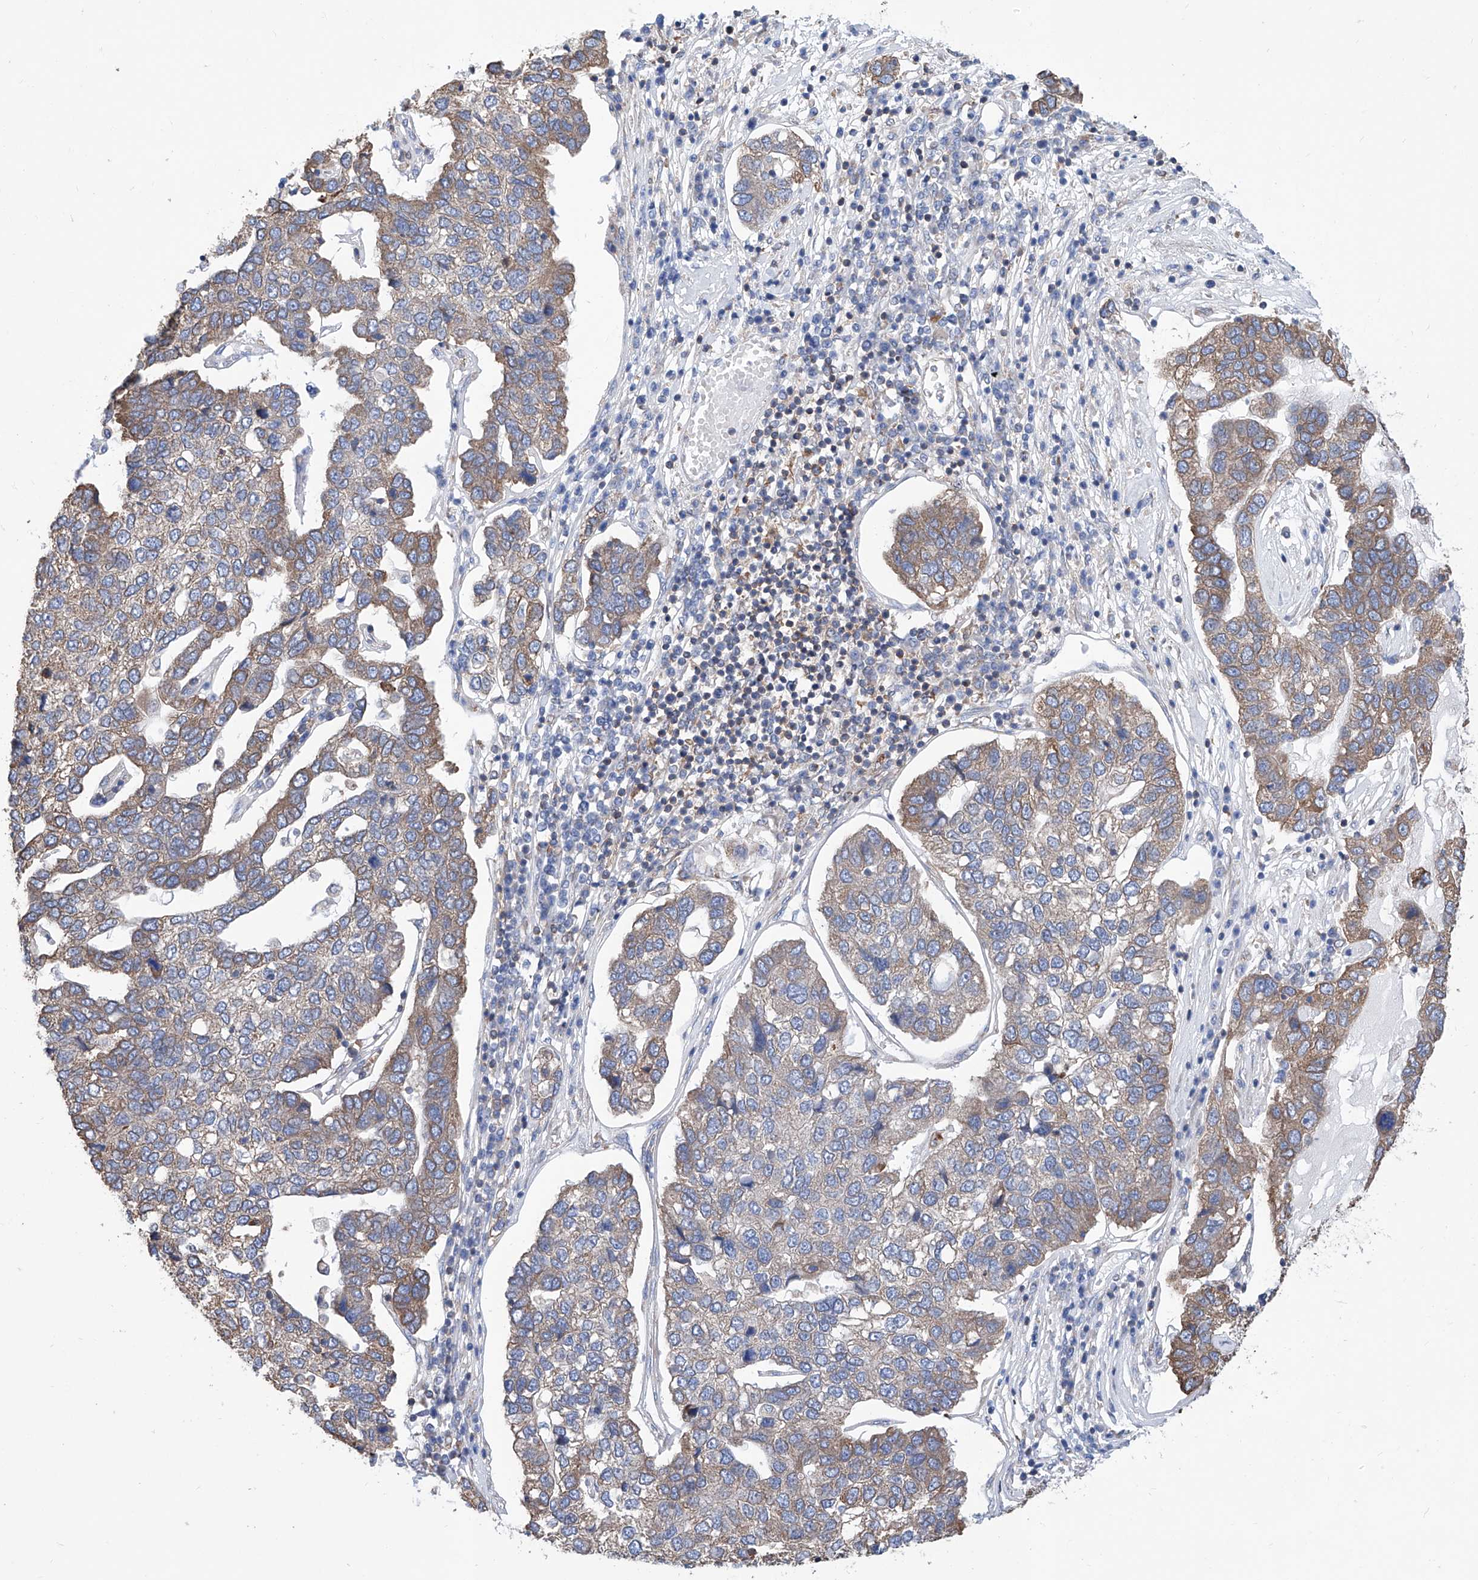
{"staining": {"intensity": "weak", "quantity": "<25%", "location": "cytoplasmic/membranous"}, "tissue": "pancreatic cancer", "cell_type": "Tumor cells", "image_type": "cancer", "snomed": [{"axis": "morphology", "description": "Adenocarcinoma, NOS"}, {"axis": "topography", "description": "Pancreas"}], "caption": "A high-resolution image shows immunohistochemistry (IHC) staining of pancreatic cancer, which exhibits no significant expression in tumor cells. (Brightfield microscopy of DAB immunohistochemistry (IHC) at high magnification).", "gene": "MAD2L1", "patient": {"sex": "female", "age": 61}}